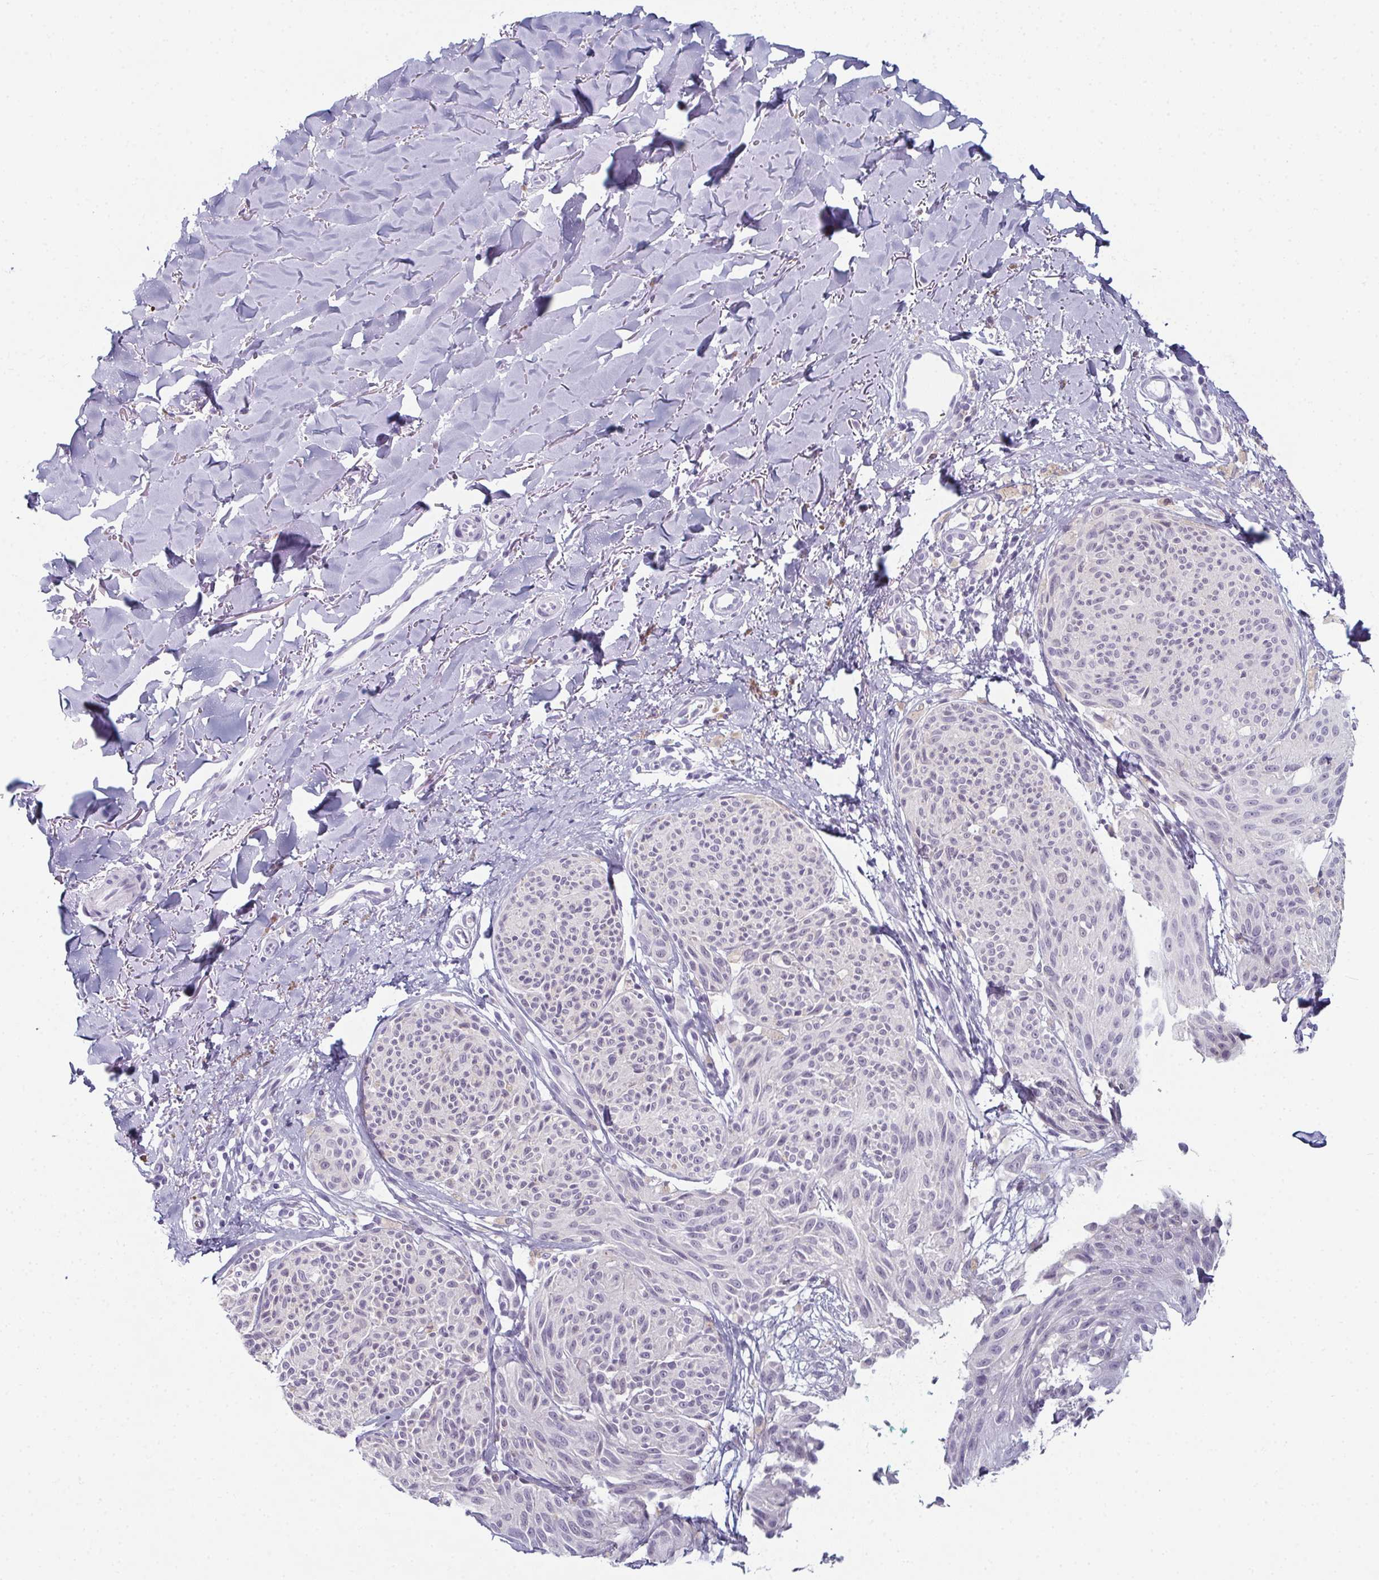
{"staining": {"intensity": "negative", "quantity": "none", "location": "none"}, "tissue": "melanoma", "cell_type": "Tumor cells", "image_type": "cancer", "snomed": [{"axis": "morphology", "description": "Malignant melanoma, NOS"}, {"axis": "topography", "description": "Skin"}], "caption": "An immunohistochemistry image of melanoma is shown. There is no staining in tumor cells of melanoma.", "gene": "ENKUR", "patient": {"sex": "female", "age": 87}}